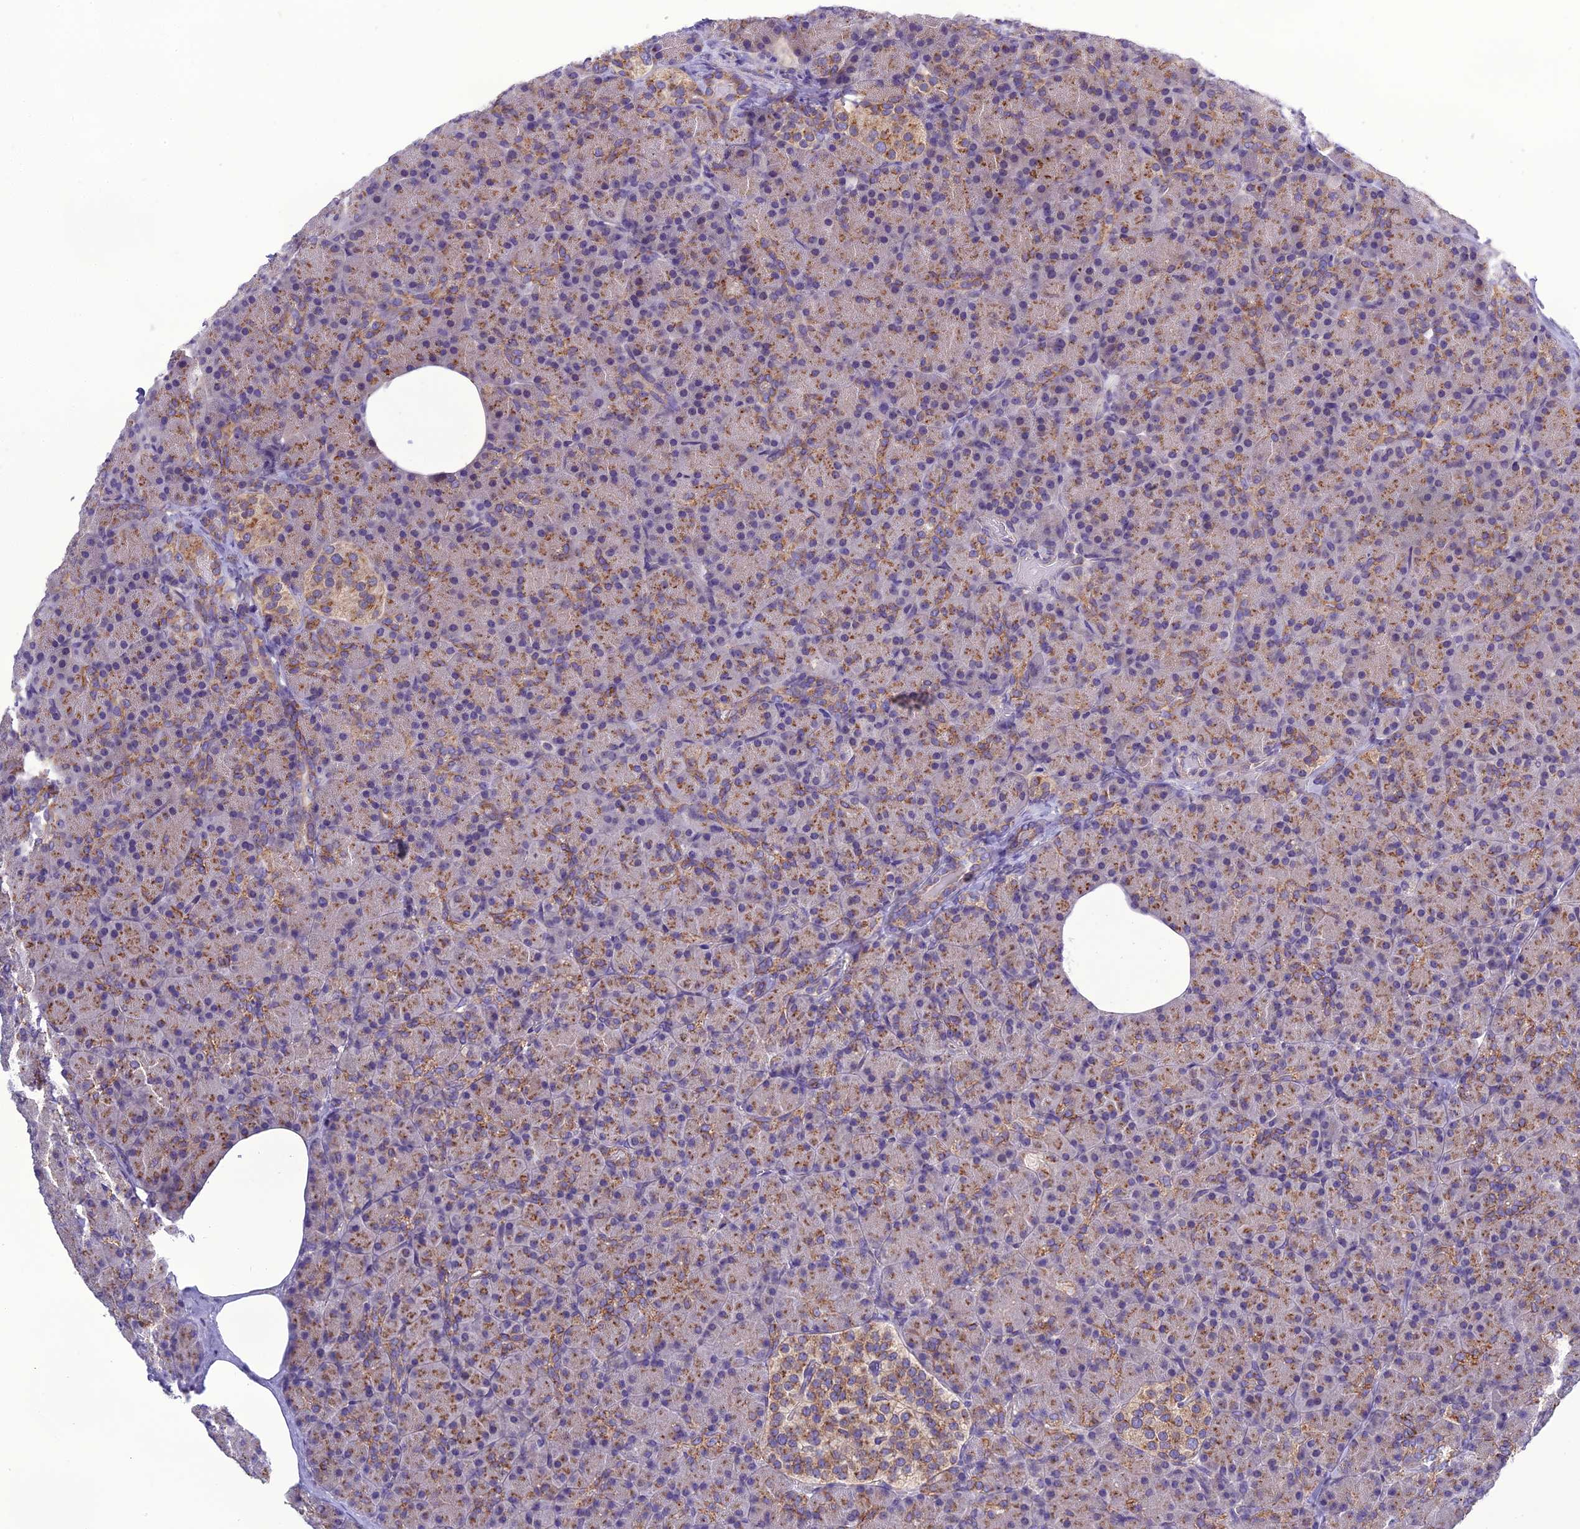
{"staining": {"intensity": "moderate", "quantity": ">75%", "location": "cytoplasmic/membranous"}, "tissue": "pancreas", "cell_type": "Exocrine glandular cells", "image_type": "normal", "snomed": [{"axis": "morphology", "description": "Normal tissue, NOS"}, {"axis": "topography", "description": "Pancreas"}], "caption": "High-magnification brightfield microscopy of benign pancreas stained with DAB (brown) and counterstained with hematoxylin (blue). exocrine glandular cells exhibit moderate cytoplasmic/membranous positivity is seen in about>75% of cells. The staining was performed using DAB to visualize the protein expression in brown, while the nuclei were stained in blue with hematoxylin (Magnification: 20x).", "gene": "GOLPH3", "patient": {"sex": "female", "age": 43}}